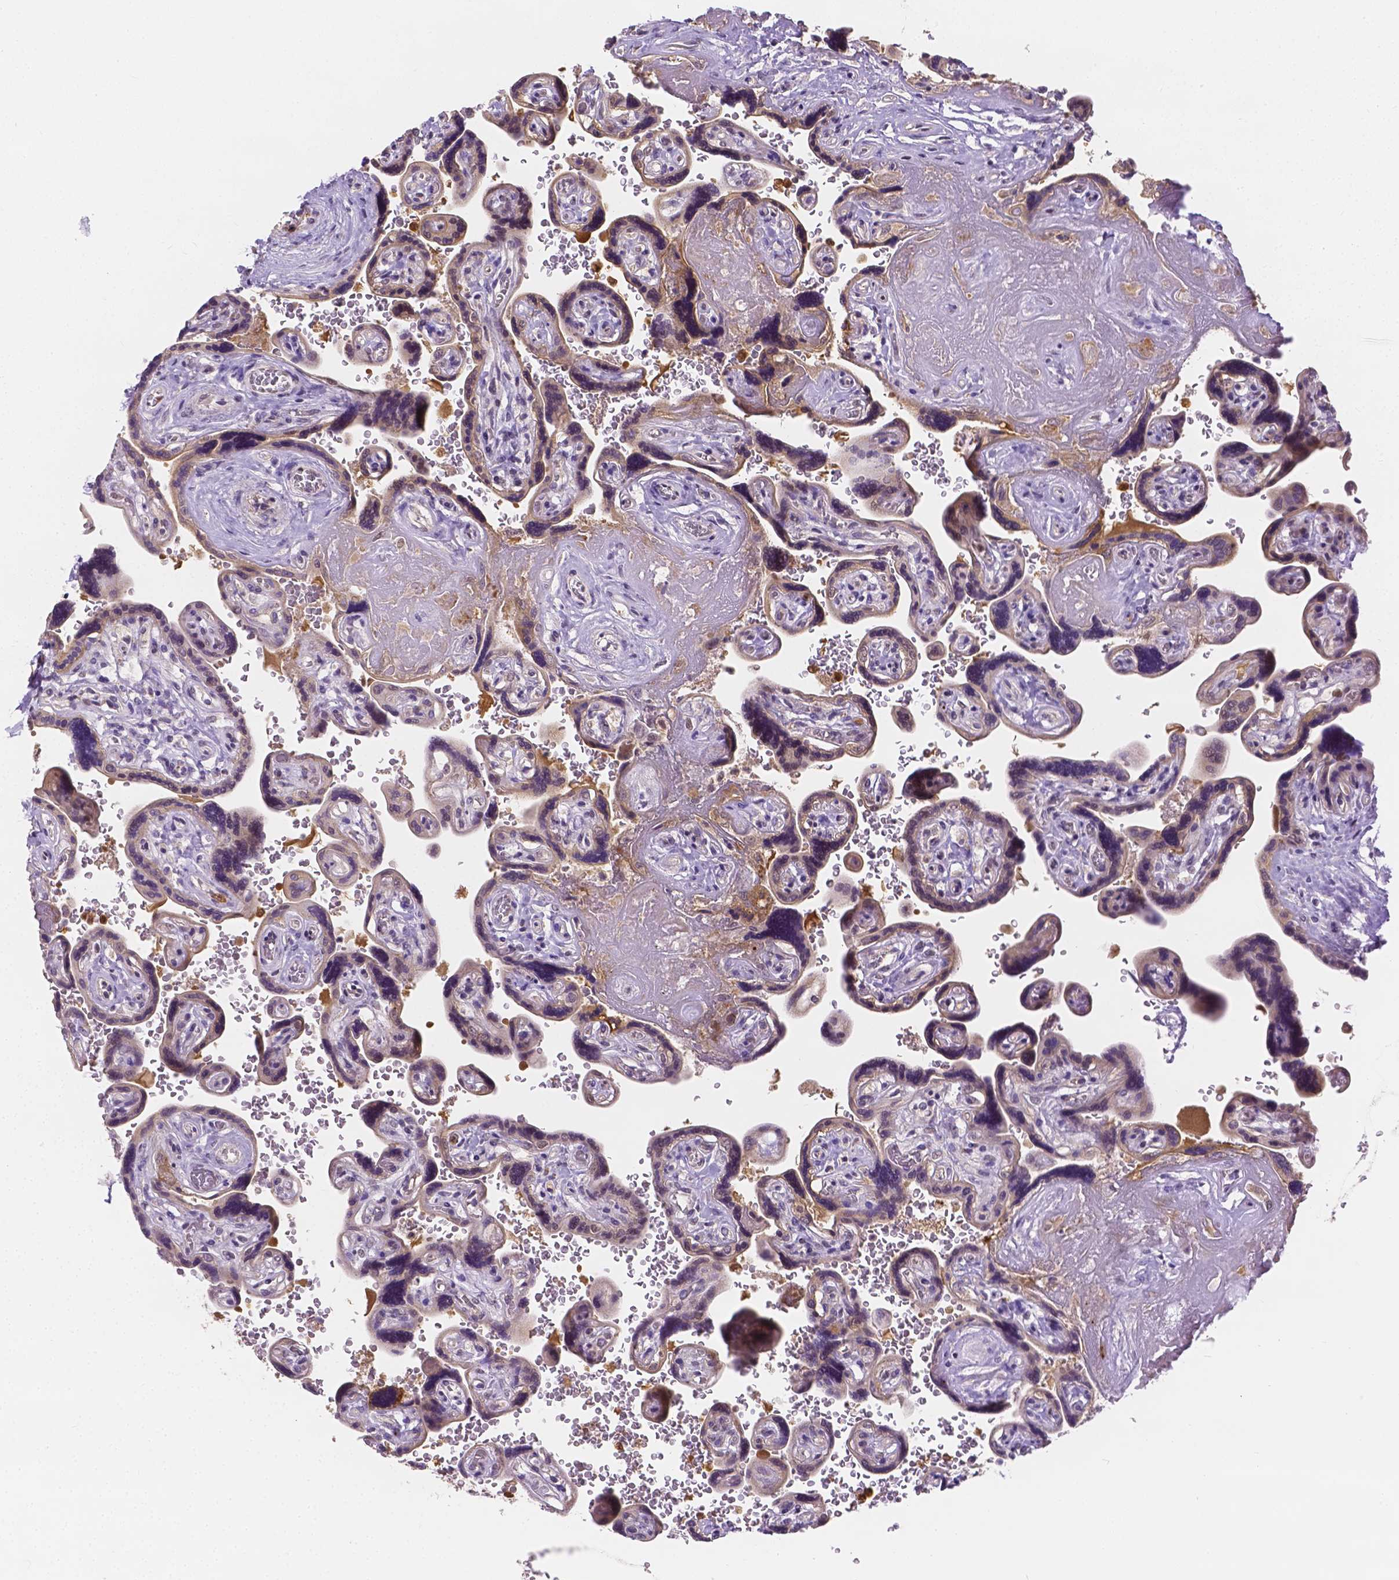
{"staining": {"intensity": "weak", "quantity": ">75%", "location": "cytoplasmic/membranous"}, "tissue": "placenta", "cell_type": "Decidual cells", "image_type": "normal", "snomed": [{"axis": "morphology", "description": "Normal tissue, NOS"}, {"axis": "topography", "description": "Placenta"}], "caption": "An immunohistochemistry (IHC) histopathology image of normal tissue is shown. Protein staining in brown highlights weak cytoplasmic/membranous positivity in placenta within decidual cells.", "gene": "ZNRD2", "patient": {"sex": "female", "age": 32}}